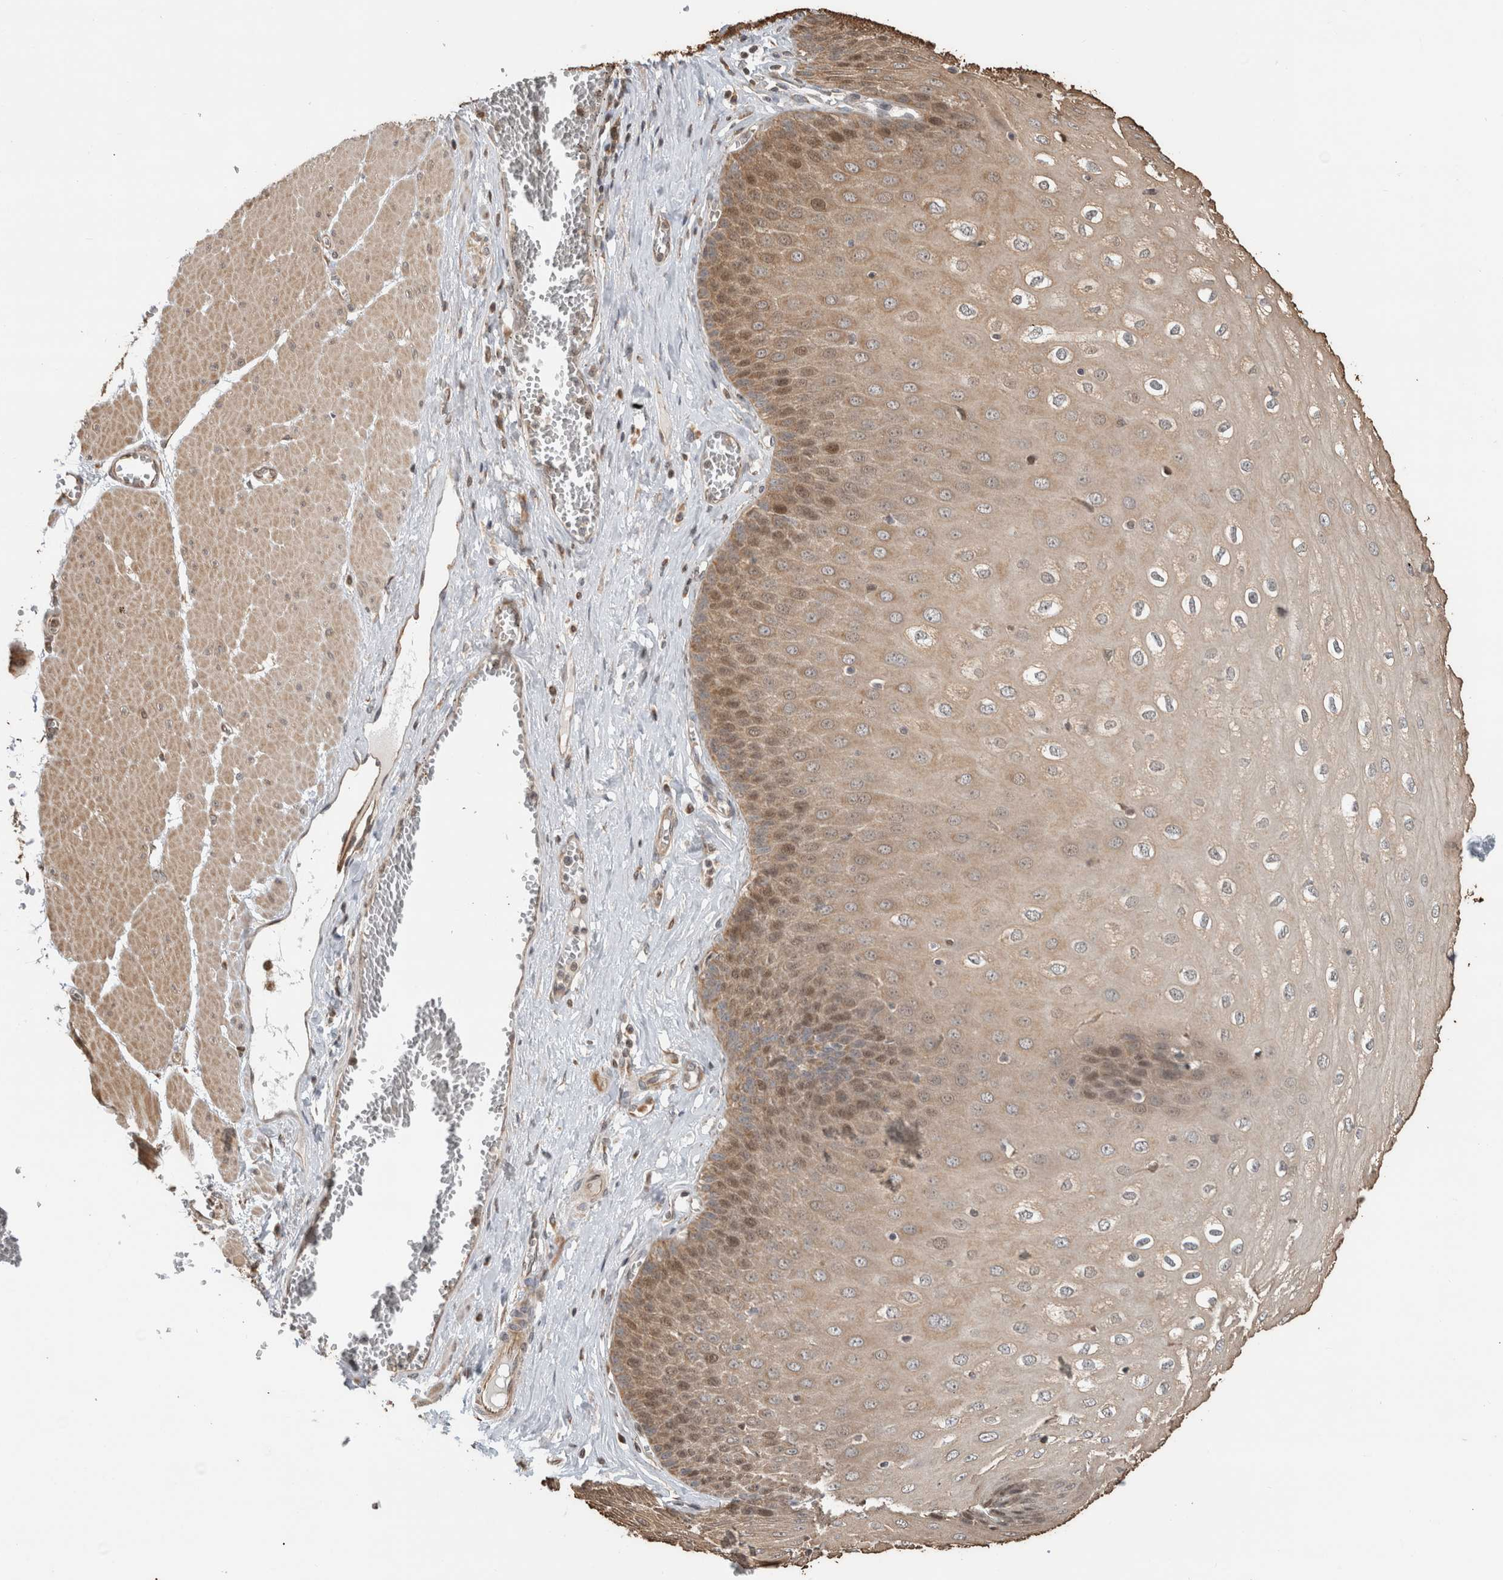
{"staining": {"intensity": "moderate", "quantity": "25%-75%", "location": "cytoplasmic/membranous,nuclear"}, "tissue": "esophagus", "cell_type": "Squamous epithelial cells", "image_type": "normal", "snomed": [{"axis": "morphology", "description": "Normal tissue, NOS"}, {"axis": "topography", "description": "Esophagus"}], "caption": "This photomicrograph shows benign esophagus stained with immunohistochemistry (IHC) to label a protein in brown. The cytoplasmic/membranous,nuclear of squamous epithelial cells show moderate positivity for the protein. Nuclei are counter-stained blue.", "gene": "GINS4", "patient": {"sex": "male", "age": 60}}